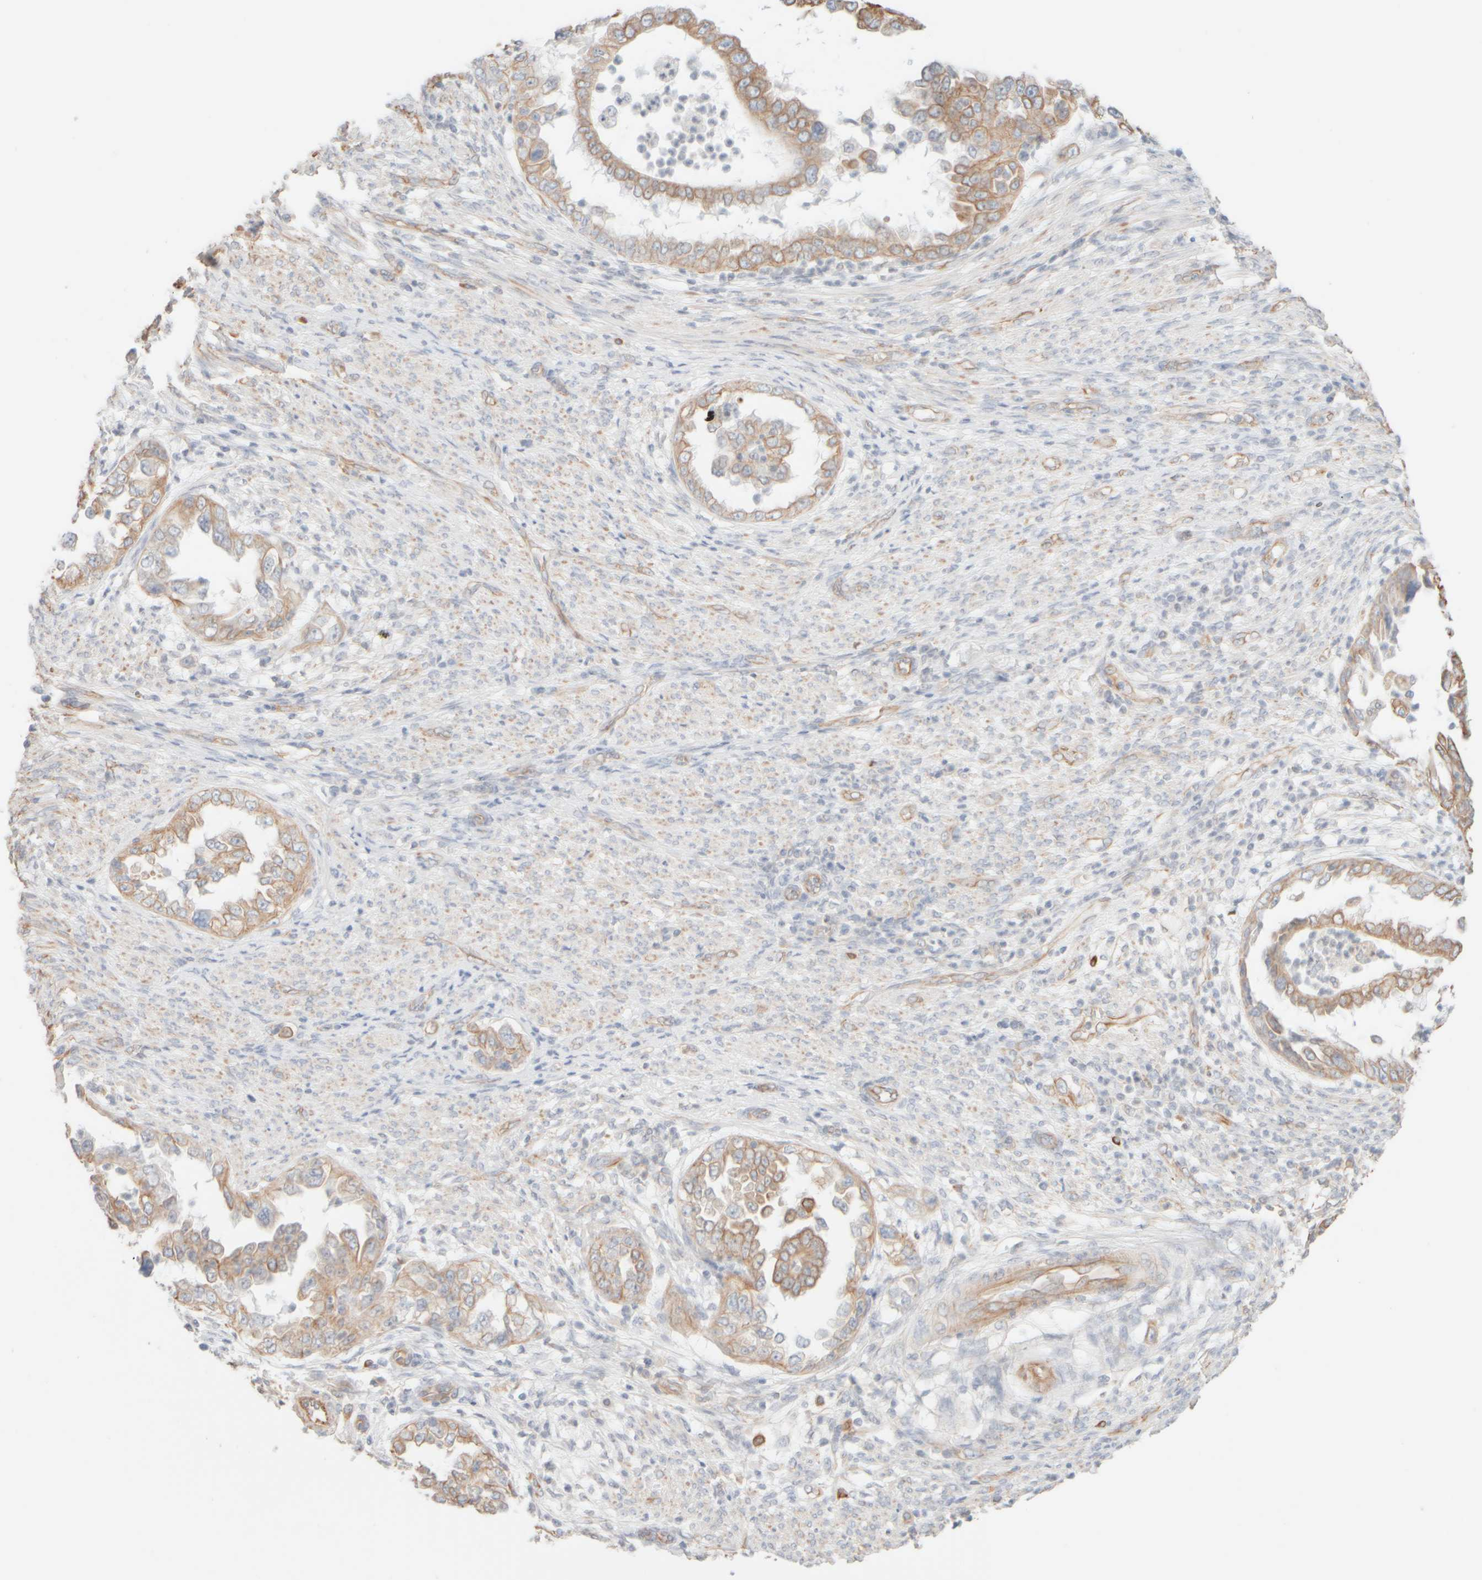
{"staining": {"intensity": "weak", "quantity": ">75%", "location": "cytoplasmic/membranous"}, "tissue": "endometrial cancer", "cell_type": "Tumor cells", "image_type": "cancer", "snomed": [{"axis": "morphology", "description": "Adenocarcinoma, NOS"}, {"axis": "topography", "description": "Endometrium"}], "caption": "The immunohistochemical stain shows weak cytoplasmic/membranous positivity in tumor cells of adenocarcinoma (endometrial) tissue. (DAB (3,3'-diaminobenzidine) IHC with brightfield microscopy, high magnification).", "gene": "KRT15", "patient": {"sex": "female", "age": 85}}